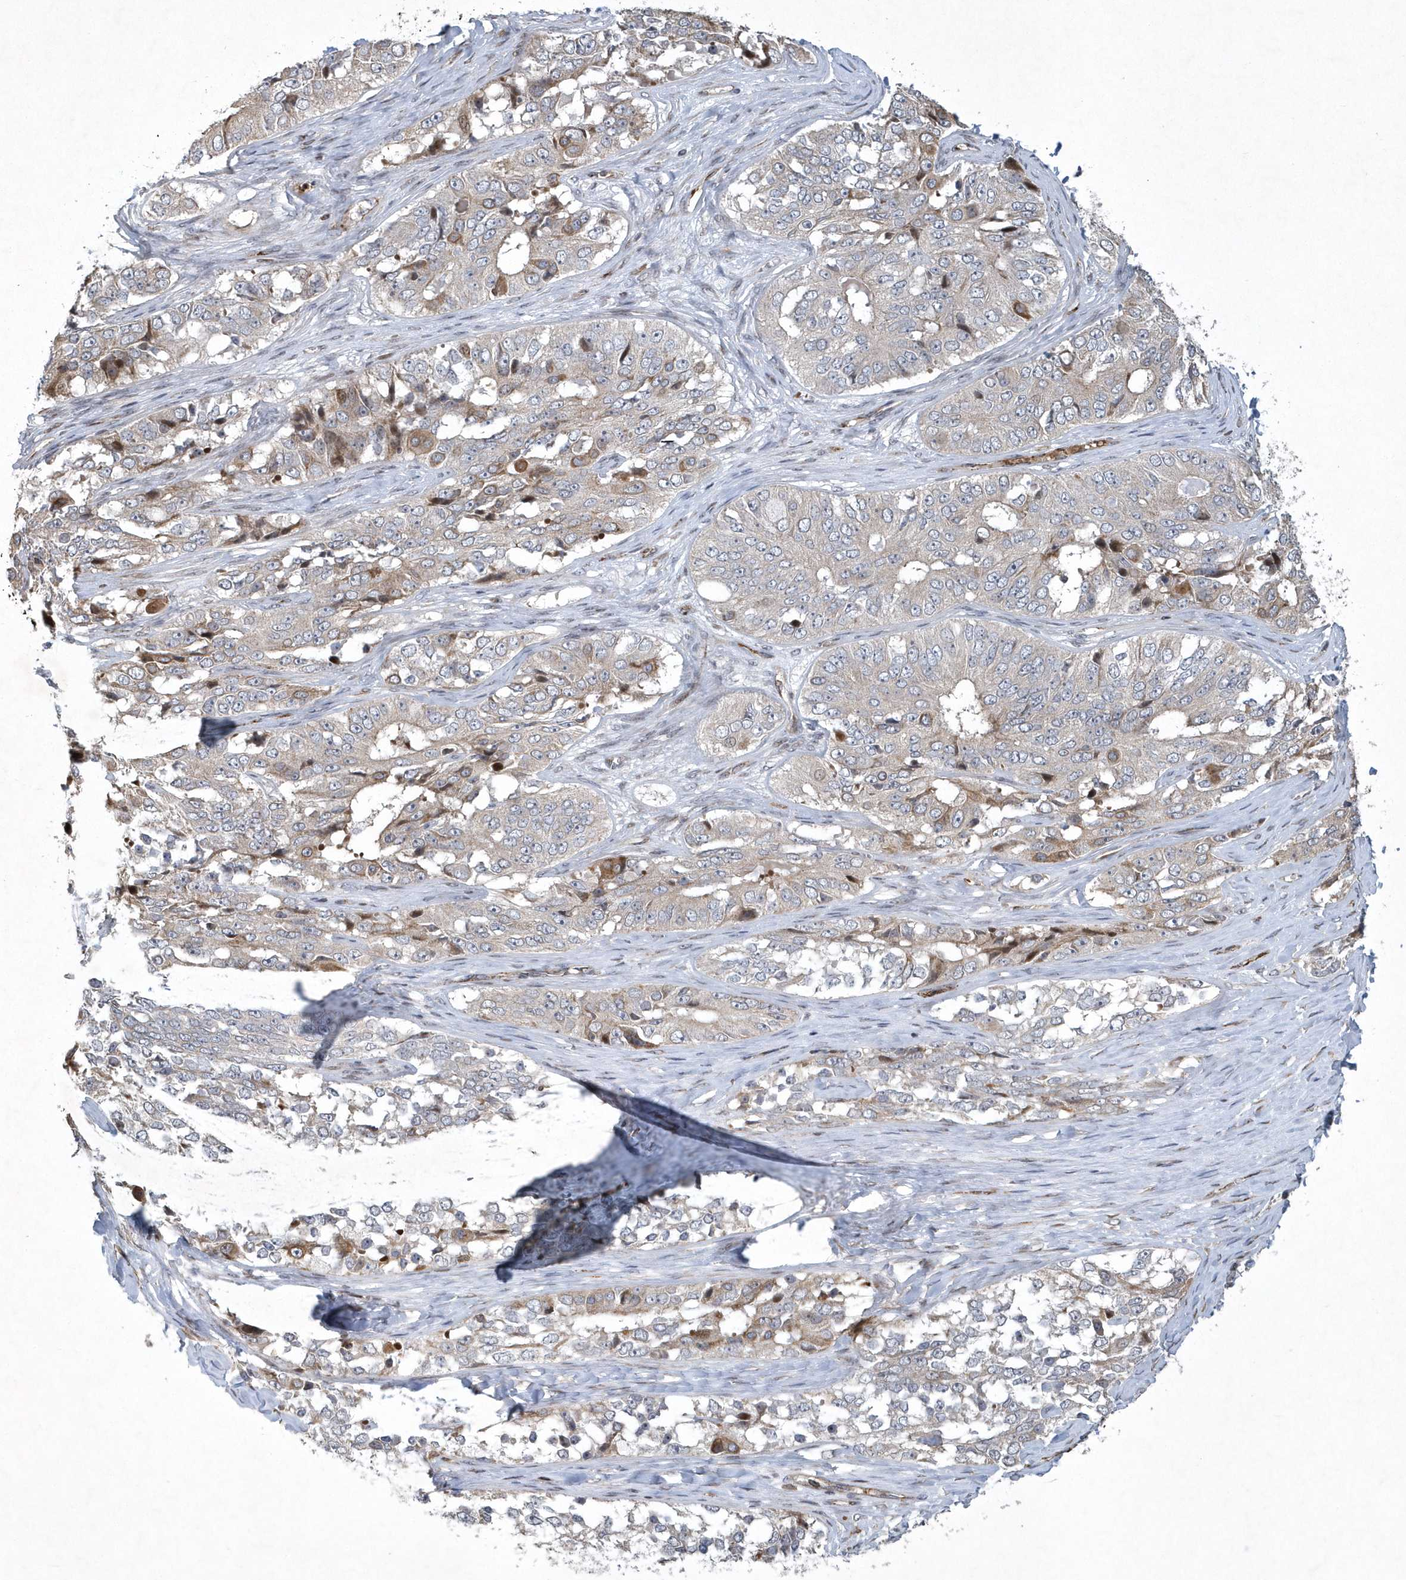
{"staining": {"intensity": "moderate", "quantity": "<25%", "location": "cytoplasmic/membranous"}, "tissue": "ovarian cancer", "cell_type": "Tumor cells", "image_type": "cancer", "snomed": [{"axis": "morphology", "description": "Carcinoma, endometroid"}, {"axis": "topography", "description": "Ovary"}], "caption": "Immunohistochemical staining of ovarian cancer shows moderate cytoplasmic/membranous protein staining in approximately <25% of tumor cells. The staining was performed using DAB (3,3'-diaminobenzidine), with brown indicating positive protein expression. Nuclei are stained blue with hematoxylin.", "gene": "N4BP2", "patient": {"sex": "female", "age": 51}}